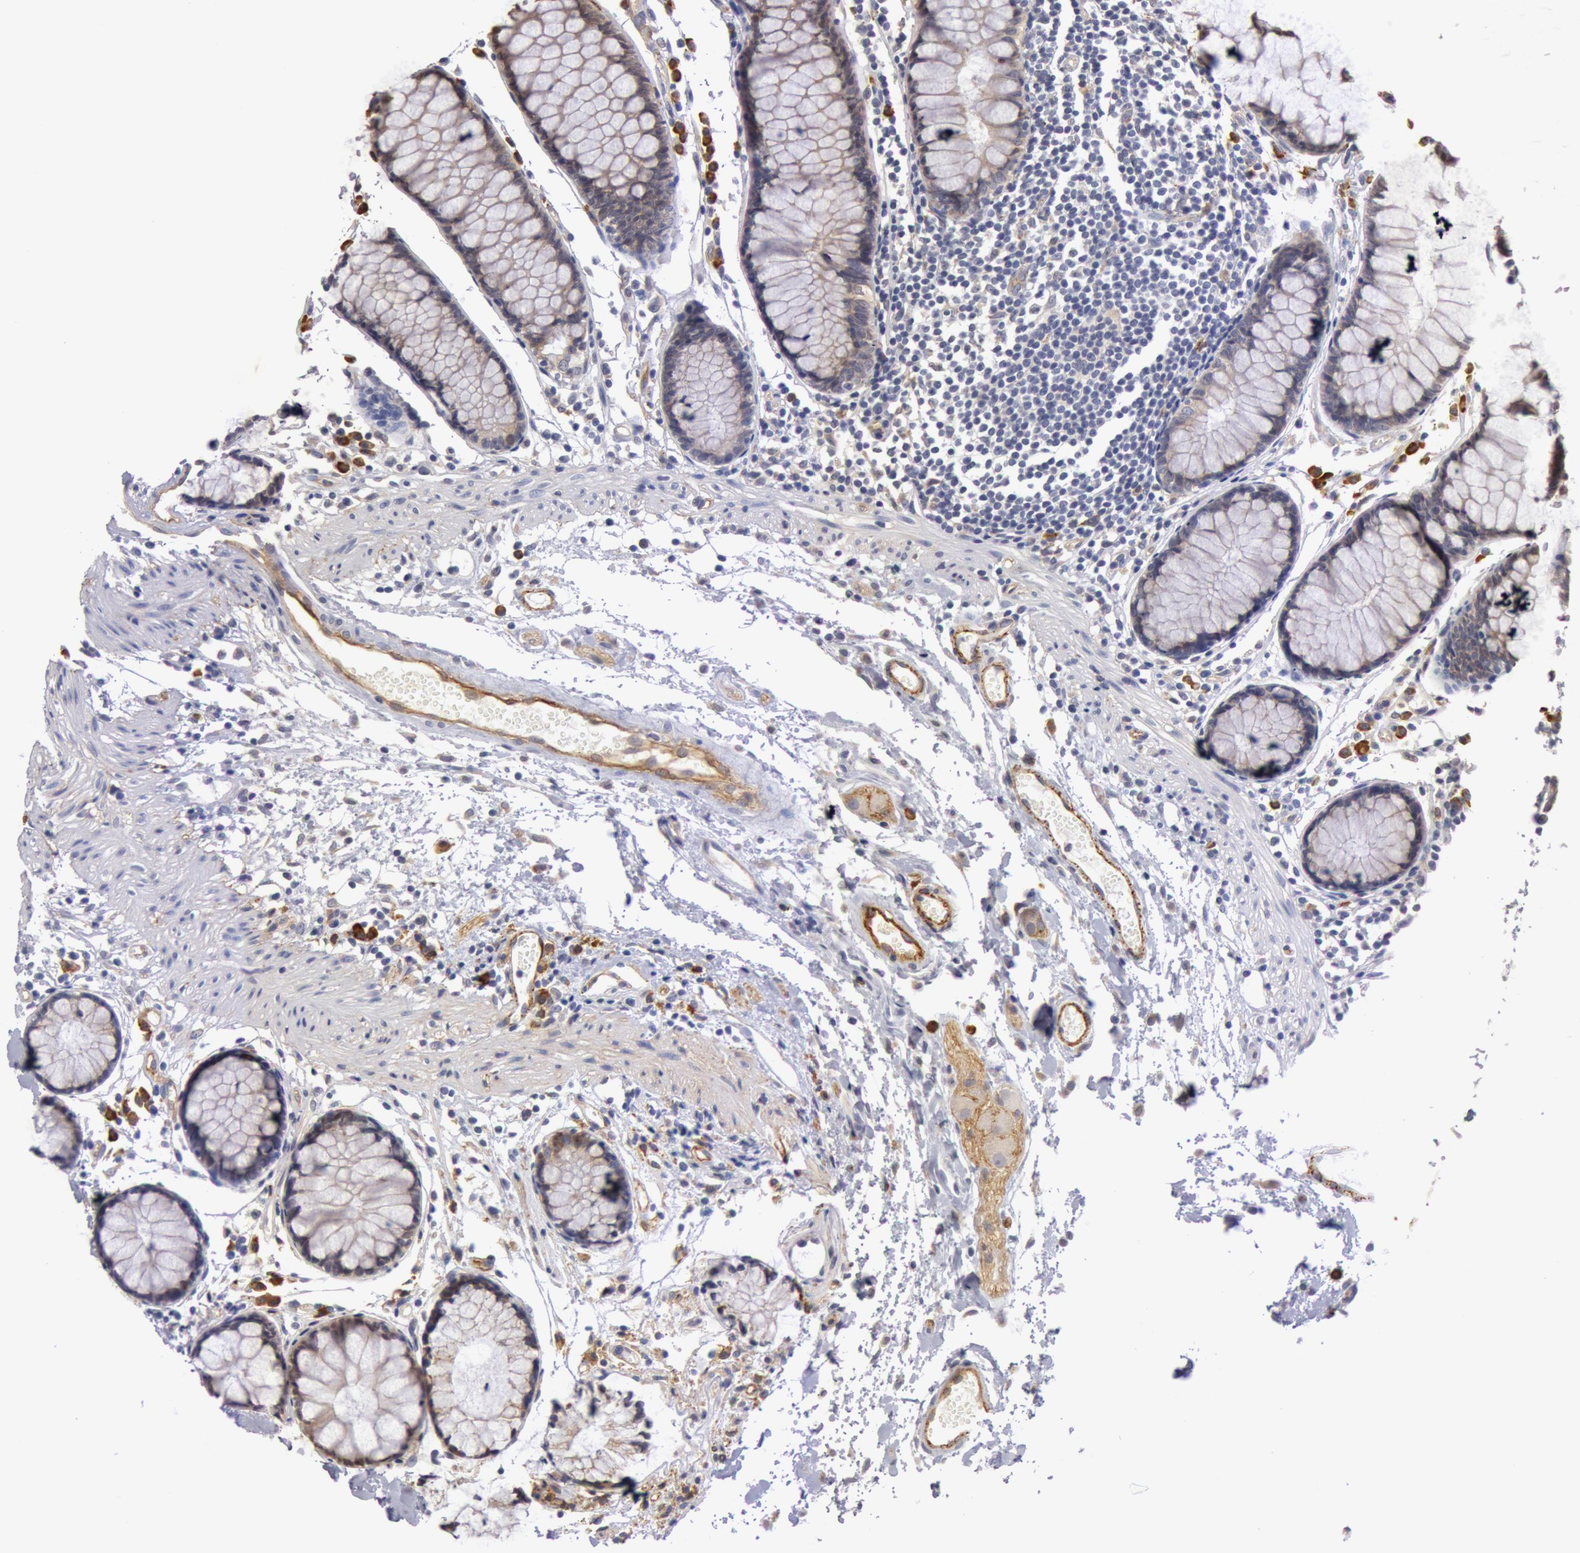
{"staining": {"intensity": "moderate", "quantity": ">75%", "location": "cytoplasmic/membranous"}, "tissue": "colon", "cell_type": "Endothelial cells", "image_type": "normal", "snomed": [{"axis": "morphology", "description": "Normal tissue, NOS"}, {"axis": "topography", "description": "Colon"}], "caption": "The micrograph exhibits immunohistochemical staining of normal colon. There is moderate cytoplasmic/membranous expression is identified in about >75% of endothelial cells. Using DAB (brown) and hematoxylin (blue) stains, captured at high magnification using brightfield microscopy.", "gene": "IL23A", "patient": {"sex": "female", "age": 78}}